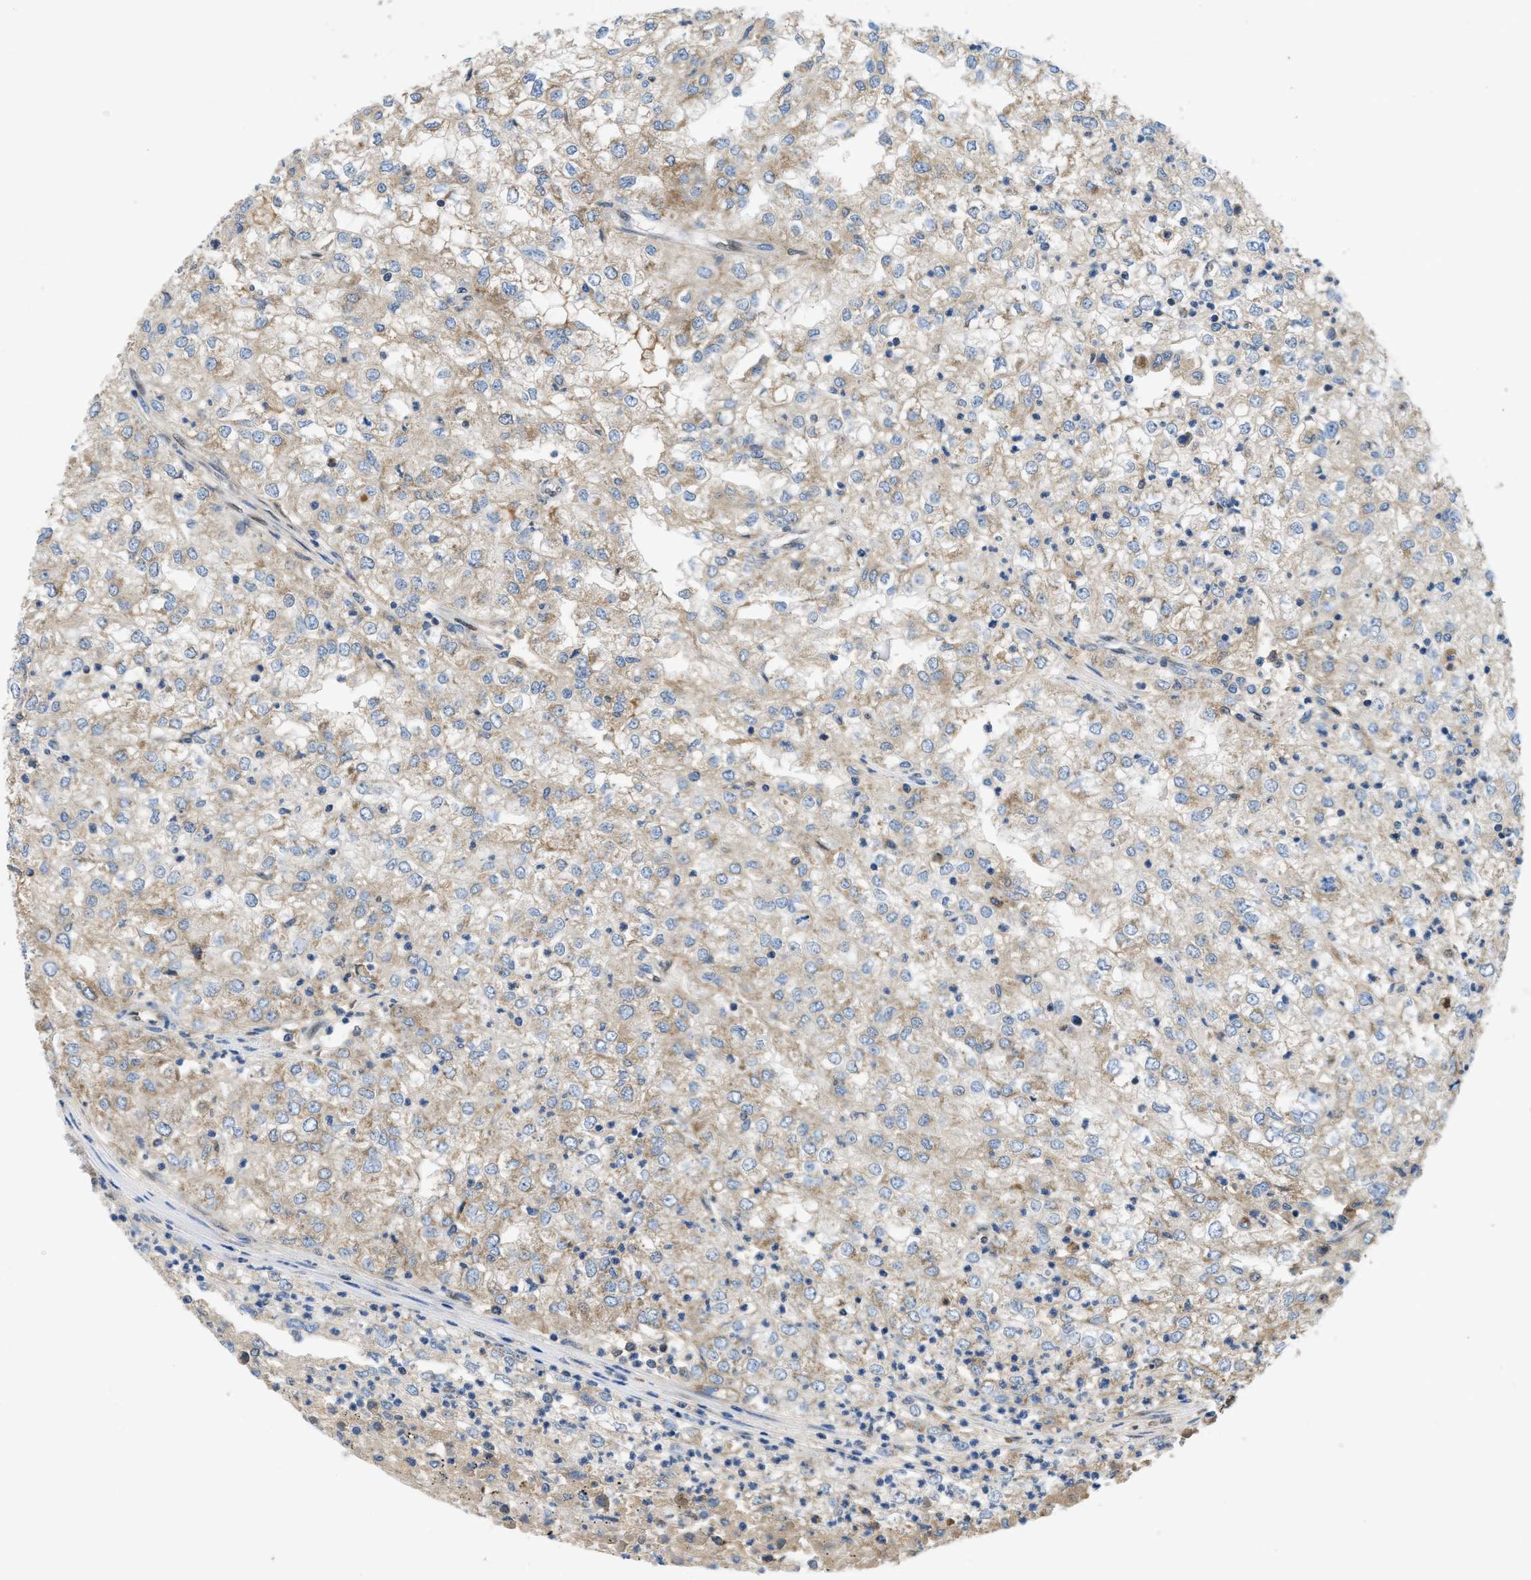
{"staining": {"intensity": "weak", "quantity": ">75%", "location": "cytoplasmic/membranous"}, "tissue": "renal cancer", "cell_type": "Tumor cells", "image_type": "cancer", "snomed": [{"axis": "morphology", "description": "Adenocarcinoma, NOS"}, {"axis": "topography", "description": "Kidney"}], "caption": "A histopathology image showing weak cytoplasmic/membranous staining in approximately >75% of tumor cells in renal adenocarcinoma, as visualized by brown immunohistochemical staining.", "gene": "PNKD", "patient": {"sex": "female", "age": 54}}